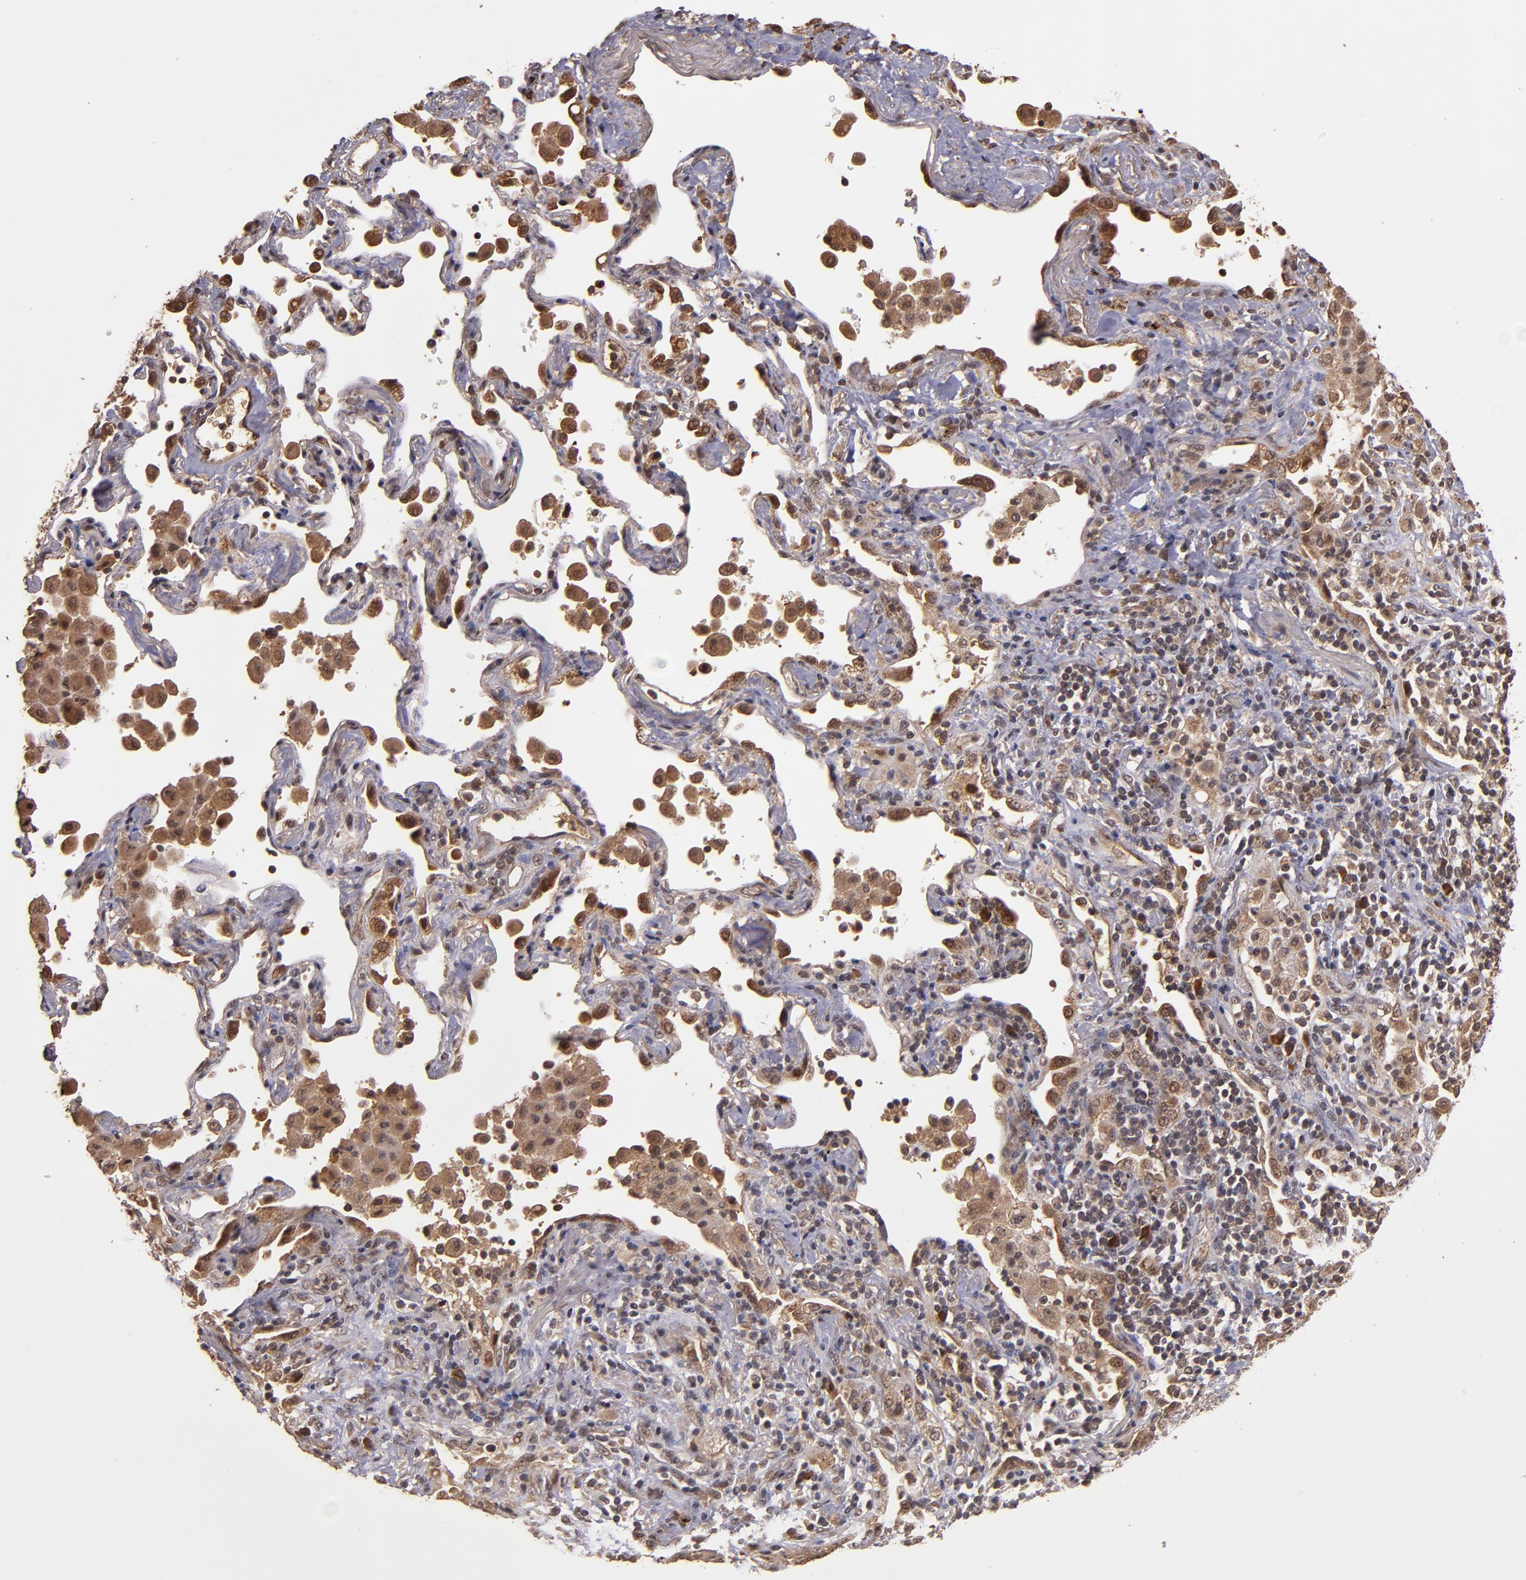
{"staining": {"intensity": "moderate", "quantity": ">75%", "location": "cytoplasmic/membranous"}, "tissue": "lung cancer", "cell_type": "Tumor cells", "image_type": "cancer", "snomed": [{"axis": "morphology", "description": "Squamous cell carcinoma, NOS"}, {"axis": "topography", "description": "Lung"}], "caption": "Lung squamous cell carcinoma tissue demonstrates moderate cytoplasmic/membranous positivity in about >75% of tumor cells, visualized by immunohistochemistry. The staining was performed using DAB (3,3'-diaminobenzidine), with brown indicating positive protein expression. Nuclei are stained blue with hematoxylin.", "gene": "RIOK3", "patient": {"sex": "female", "age": 67}}